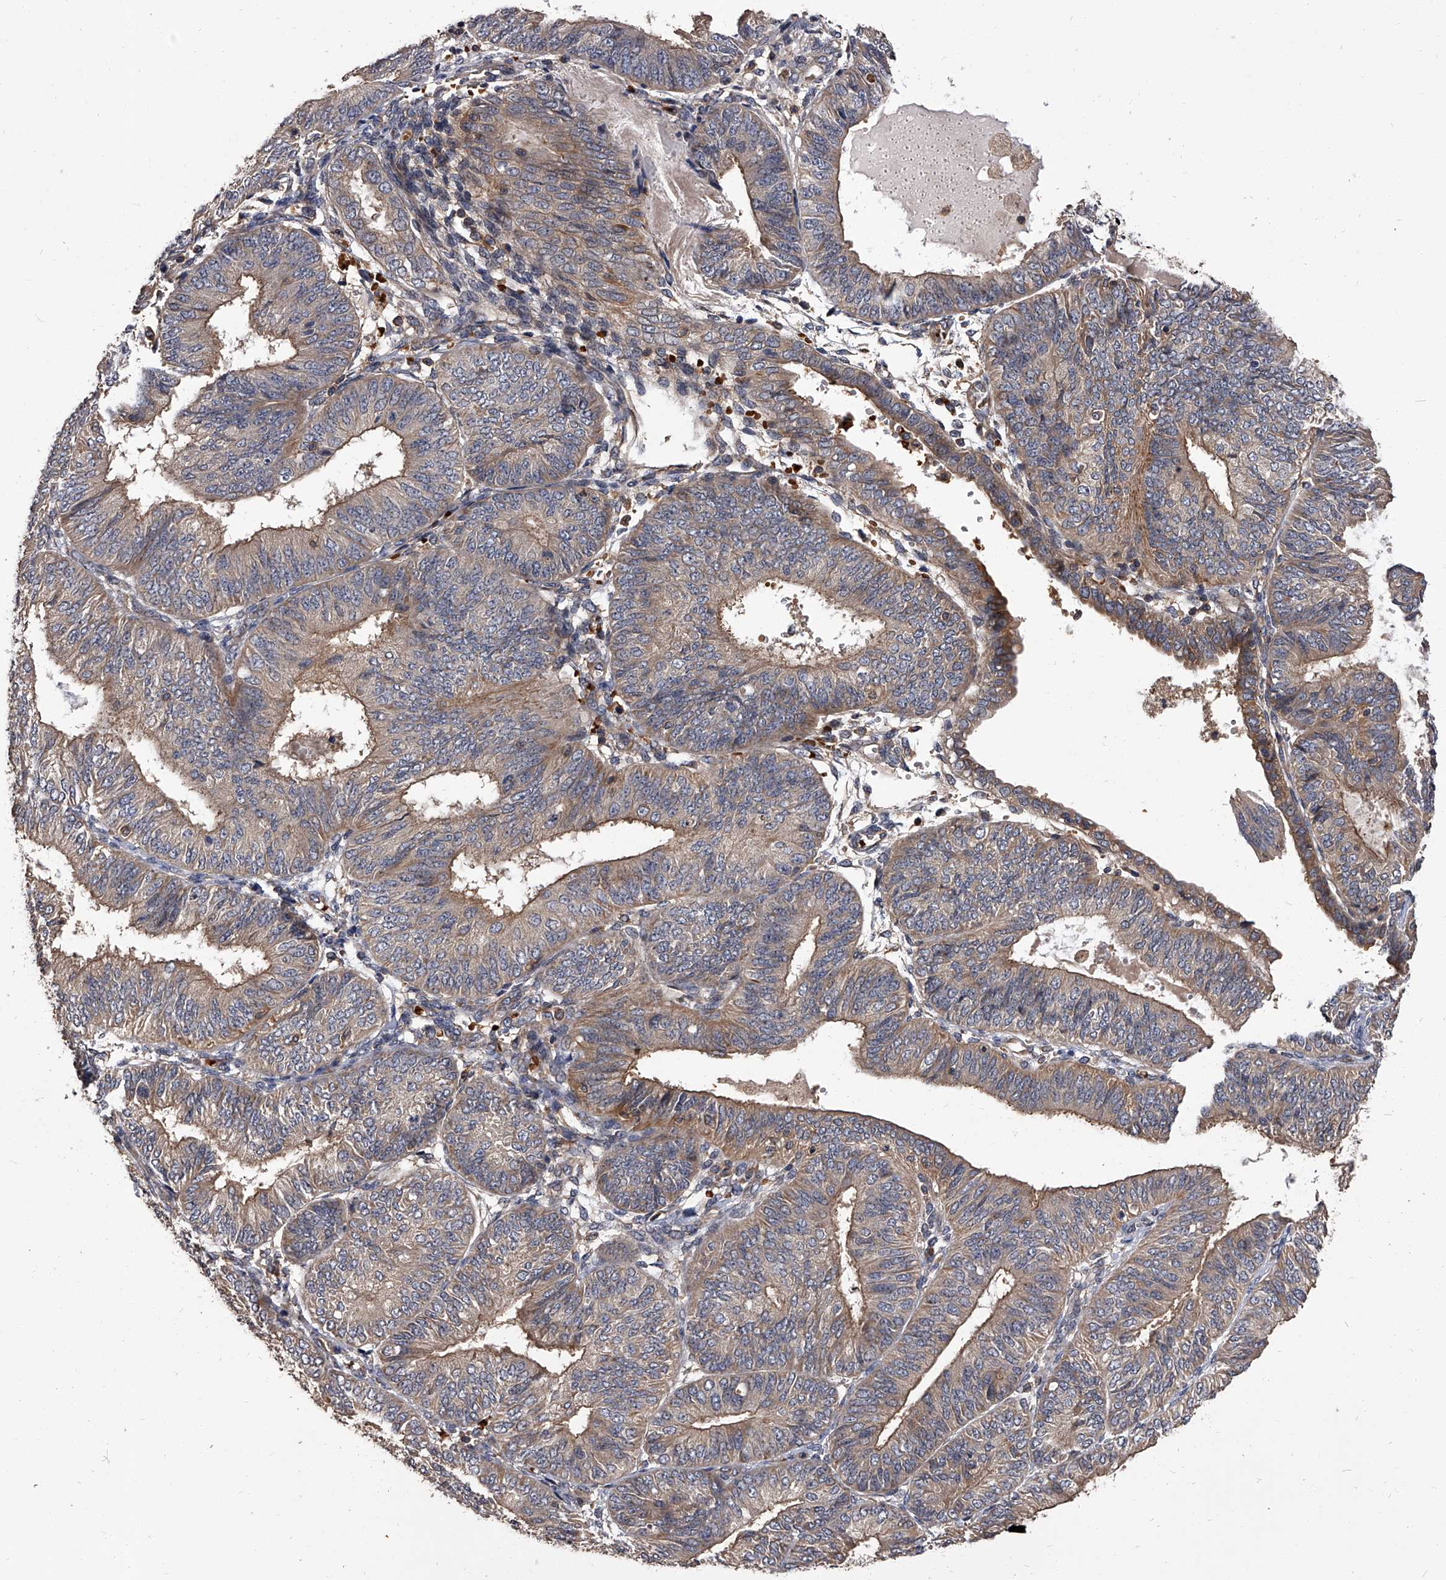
{"staining": {"intensity": "weak", "quantity": ">75%", "location": "cytoplasmic/membranous"}, "tissue": "endometrial cancer", "cell_type": "Tumor cells", "image_type": "cancer", "snomed": [{"axis": "morphology", "description": "Adenocarcinoma, NOS"}, {"axis": "topography", "description": "Endometrium"}], "caption": "An image showing weak cytoplasmic/membranous positivity in approximately >75% of tumor cells in endometrial cancer, as visualized by brown immunohistochemical staining.", "gene": "STK36", "patient": {"sex": "female", "age": 58}}